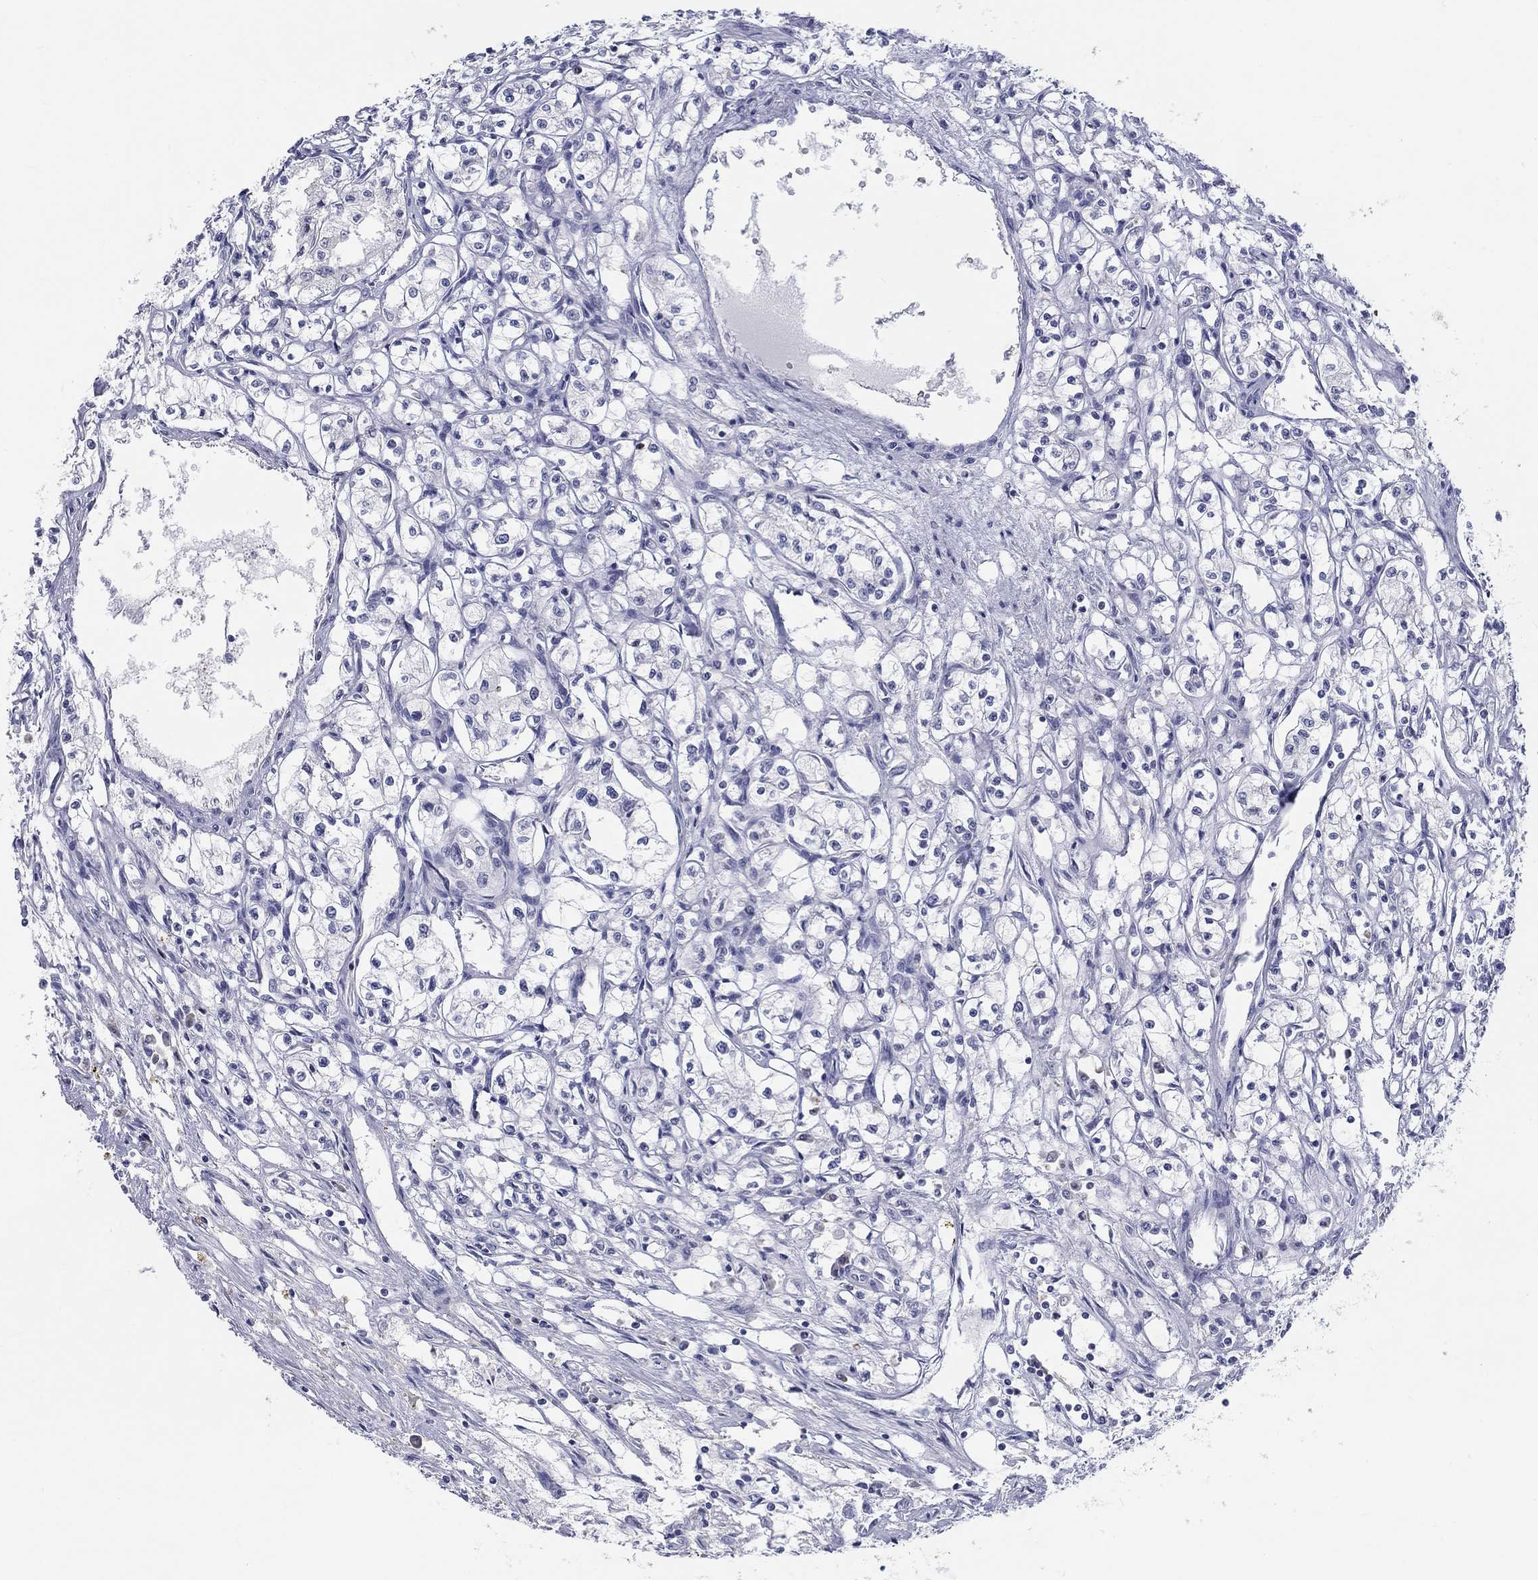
{"staining": {"intensity": "negative", "quantity": "none", "location": "none"}, "tissue": "renal cancer", "cell_type": "Tumor cells", "image_type": "cancer", "snomed": [{"axis": "morphology", "description": "Adenocarcinoma, NOS"}, {"axis": "topography", "description": "Kidney"}], "caption": "Tumor cells show no significant expression in renal cancer.", "gene": "LRRC4C", "patient": {"sex": "male", "age": 56}}